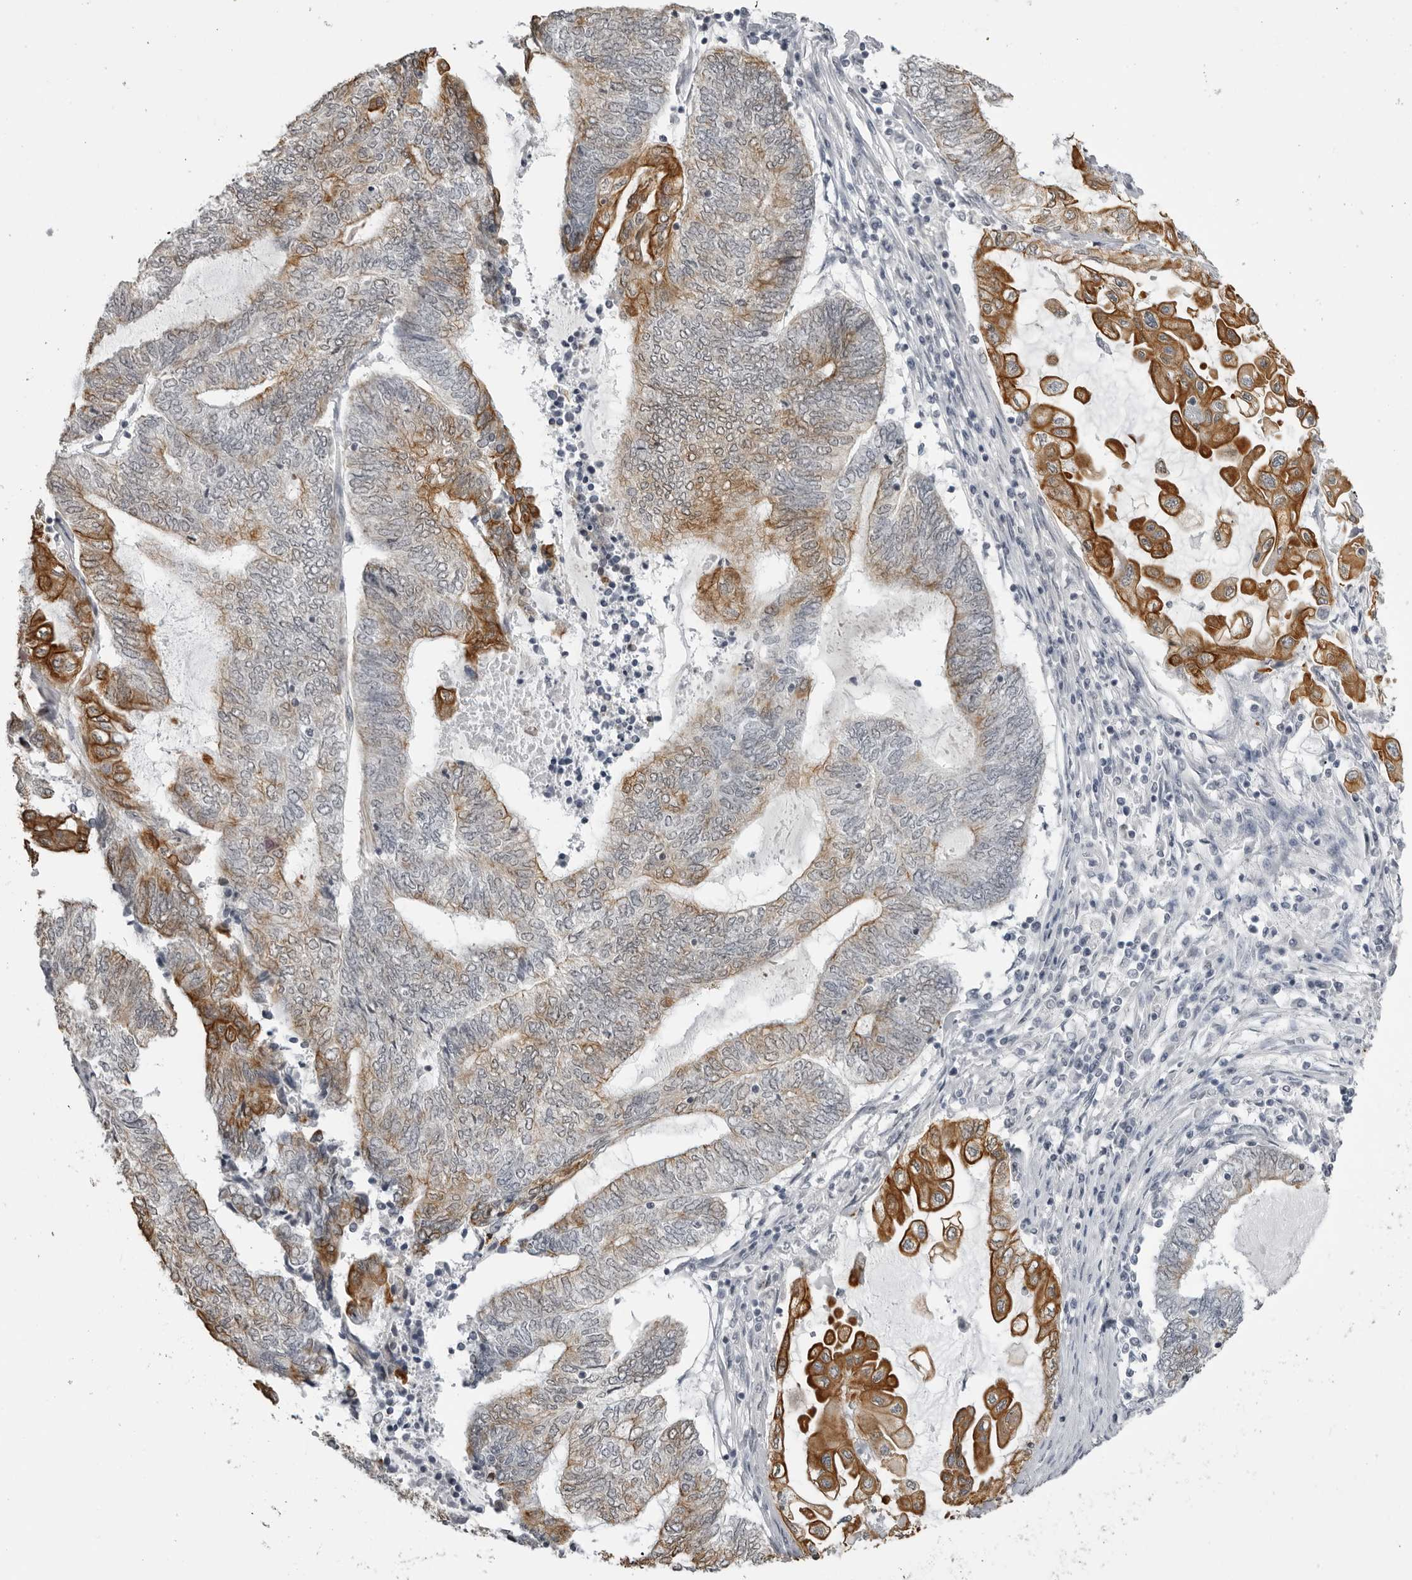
{"staining": {"intensity": "strong", "quantity": "<25%", "location": "cytoplasmic/membranous"}, "tissue": "endometrial cancer", "cell_type": "Tumor cells", "image_type": "cancer", "snomed": [{"axis": "morphology", "description": "Adenocarcinoma, NOS"}, {"axis": "topography", "description": "Uterus"}, {"axis": "topography", "description": "Endometrium"}], "caption": "Strong cytoplasmic/membranous positivity for a protein is seen in about <25% of tumor cells of endometrial adenocarcinoma using immunohistochemistry (IHC).", "gene": "SERPINF2", "patient": {"sex": "female", "age": 70}}